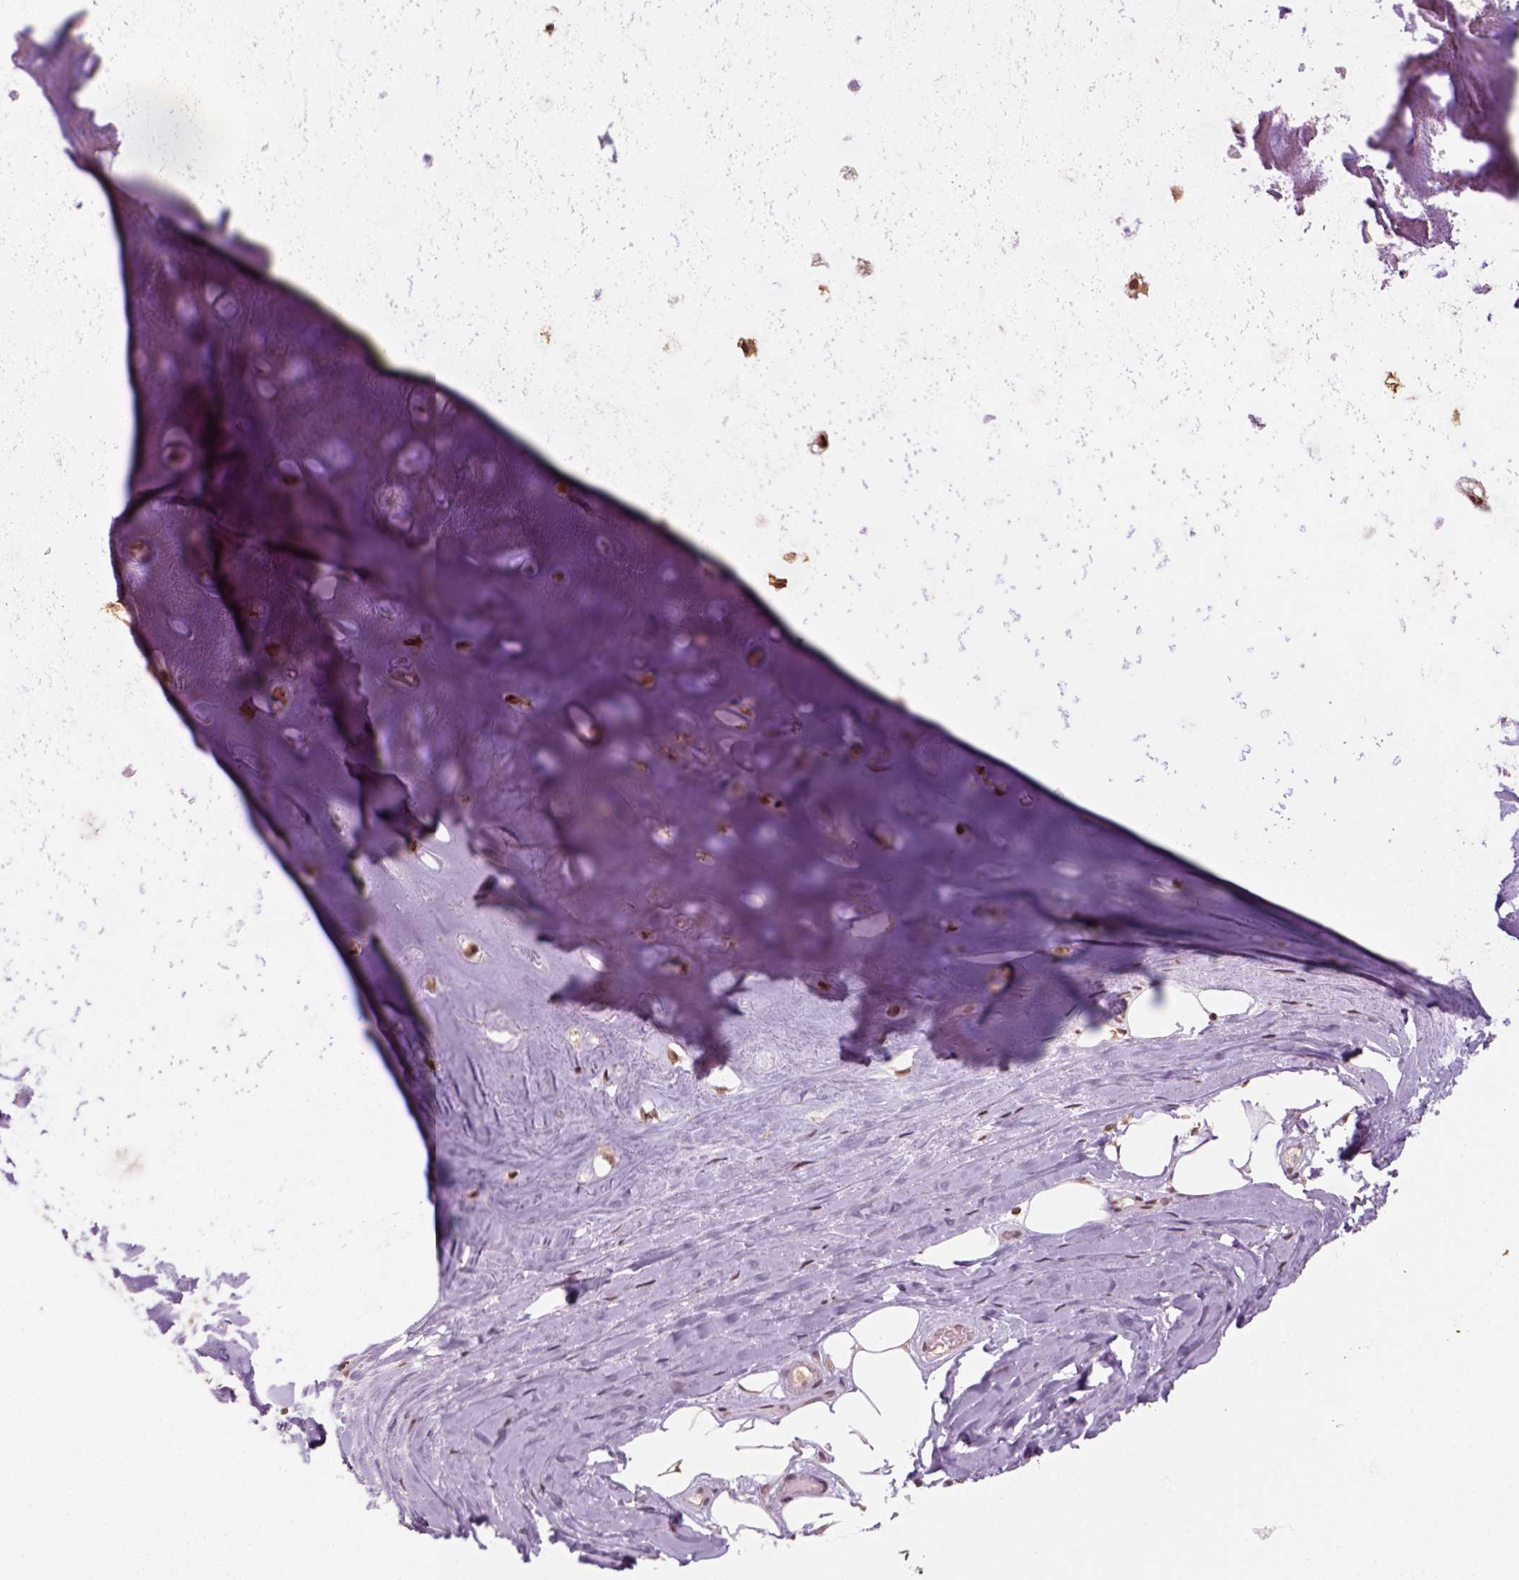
{"staining": {"intensity": "strong", "quantity": ">75%", "location": "nuclear"}, "tissue": "adipose tissue", "cell_type": "Adipocytes", "image_type": "normal", "snomed": [{"axis": "morphology", "description": "Normal tissue, NOS"}, {"axis": "topography", "description": "Cartilage tissue"}], "caption": "Unremarkable adipose tissue was stained to show a protein in brown. There is high levels of strong nuclear expression in approximately >75% of adipocytes. (Brightfield microscopy of DAB IHC at high magnification).", "gene": "GOT1", "patient": {"sex": "male", "age": 57}}